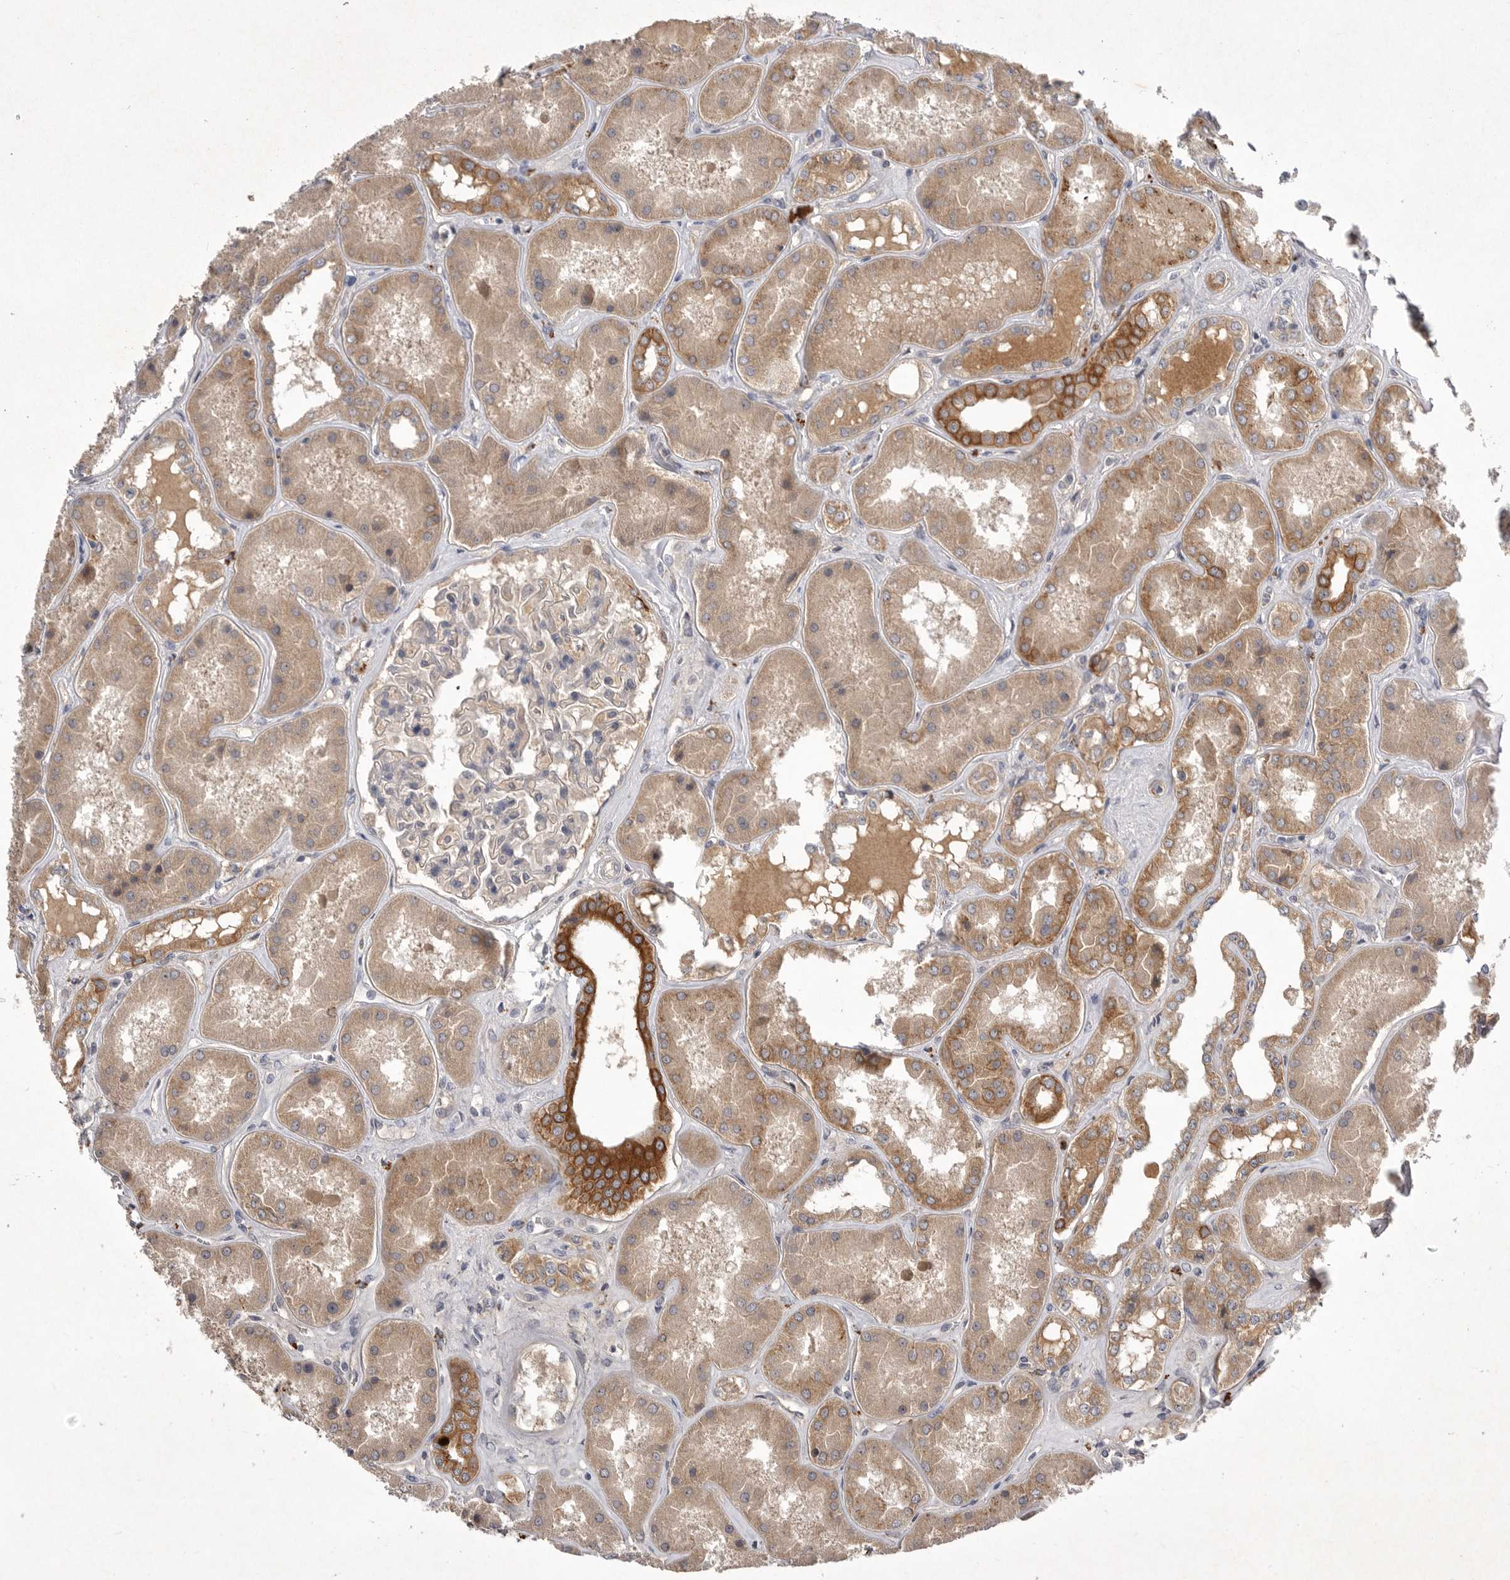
{"staining": {"intensity": "negative", "quantity": "none", "location": "none"}, "tissue": "kidney", "cell_type": "Cells in glomeruli", "image_type": "normal", "snomed": [{"axis": "morphology", "description": "Normal tissue, NOS"}, {"axis": "topography", "description": "Kidney"}], "caption": "A photomicrograph of kidney stained for a protein shows no brown staining in cells in glomeruli. (DAB (3,3'-diaminobenzidine) IHC, high magnification).", "gene": "DHDDS", "patient": {"sex": "female", "age": 56}}